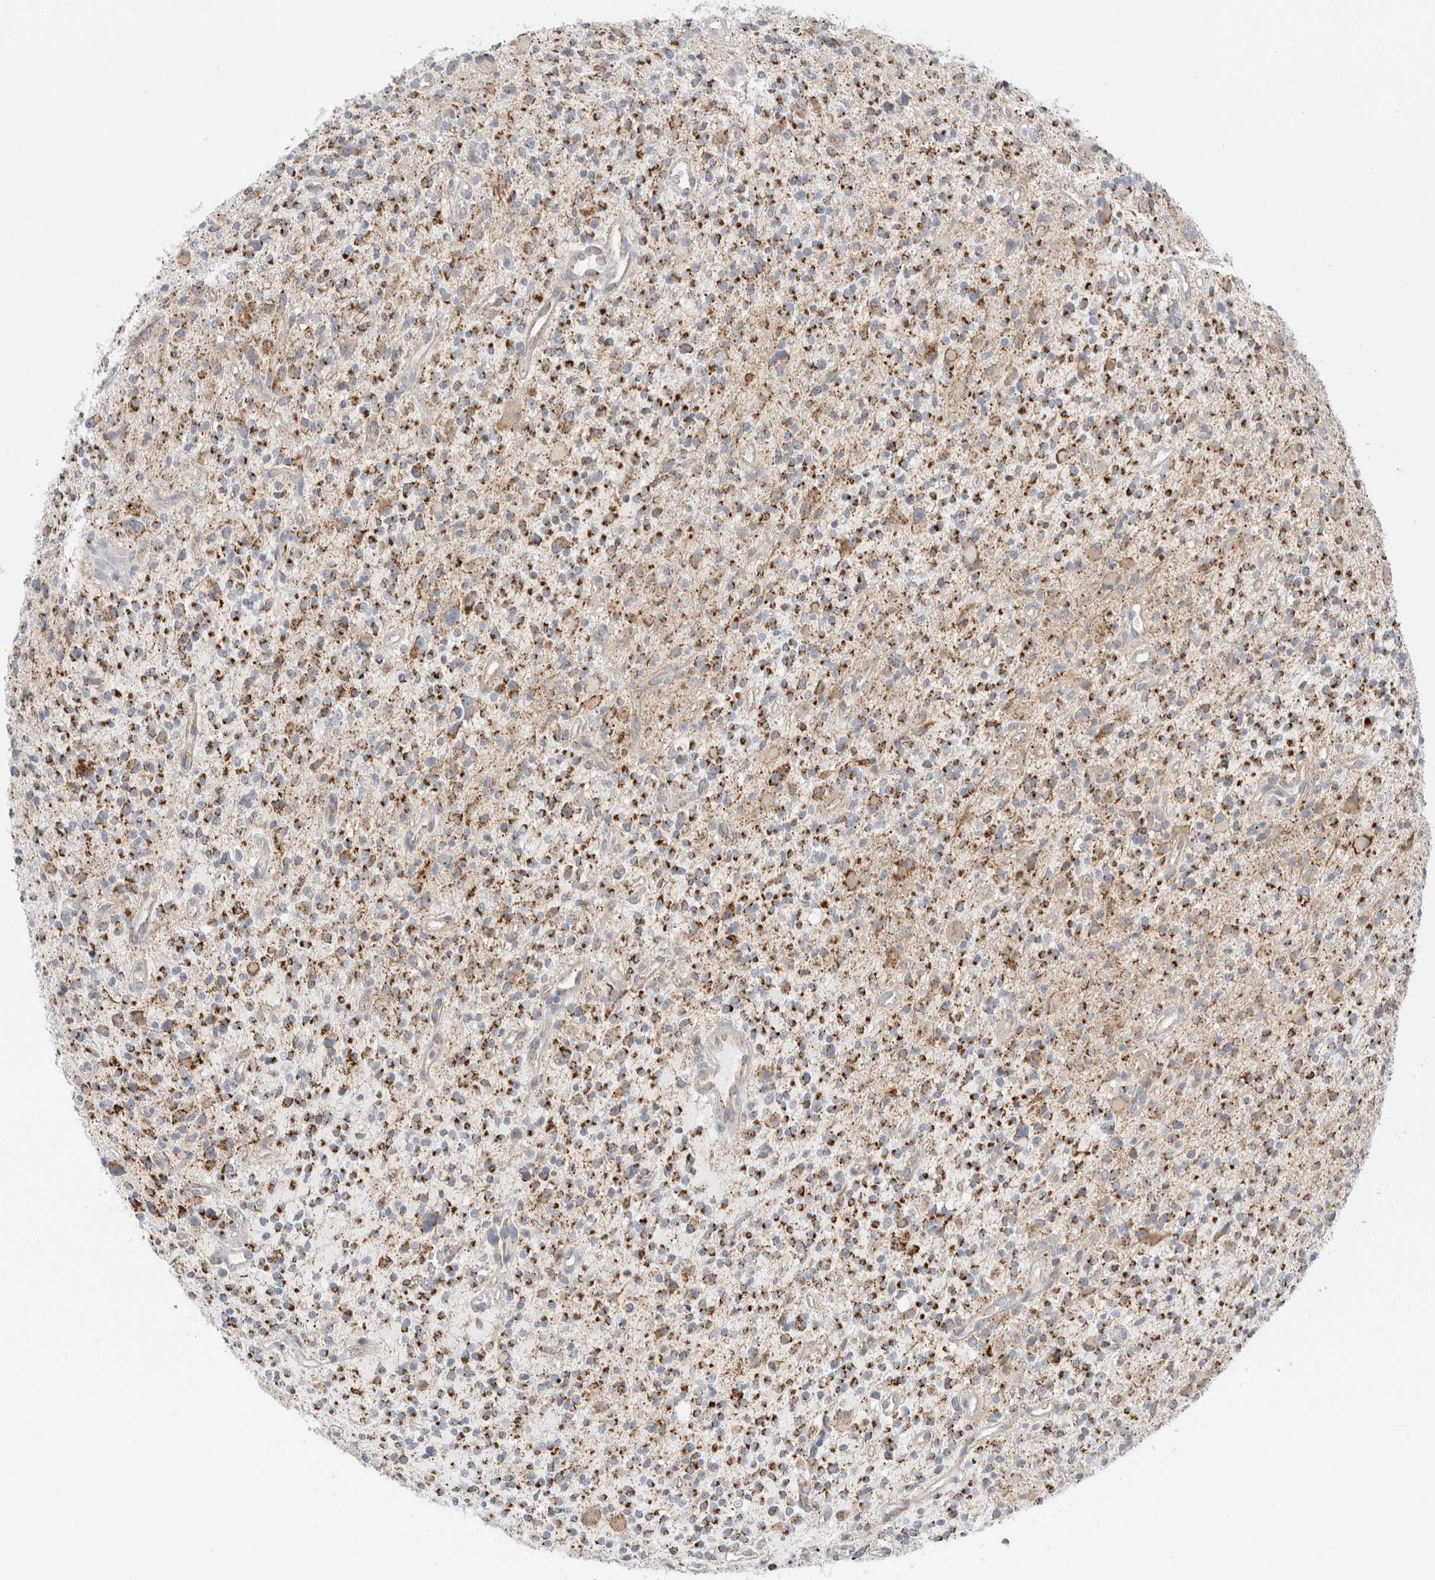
{"staining": {"intensity": "strong", "quantity": ">75%", "location": "cytoplasmic/membranous"}, "tissue": "glioma", "cell_type": "Tumor cells", "image_type": "cancer", "snomed": [{"axis": "morphology", "description": "Glioma, malignant, High grade"}, {"axis": "topography", "description": "Brain"}], "caption": "Malignant glioma (high-grade) stained with a brown dye reveals strong cytoplasmic/membranous positive expression in approximately >75% of tumor cells.", "gene": "FAHD1", "patient": {"sex": "male", "age": 48}}